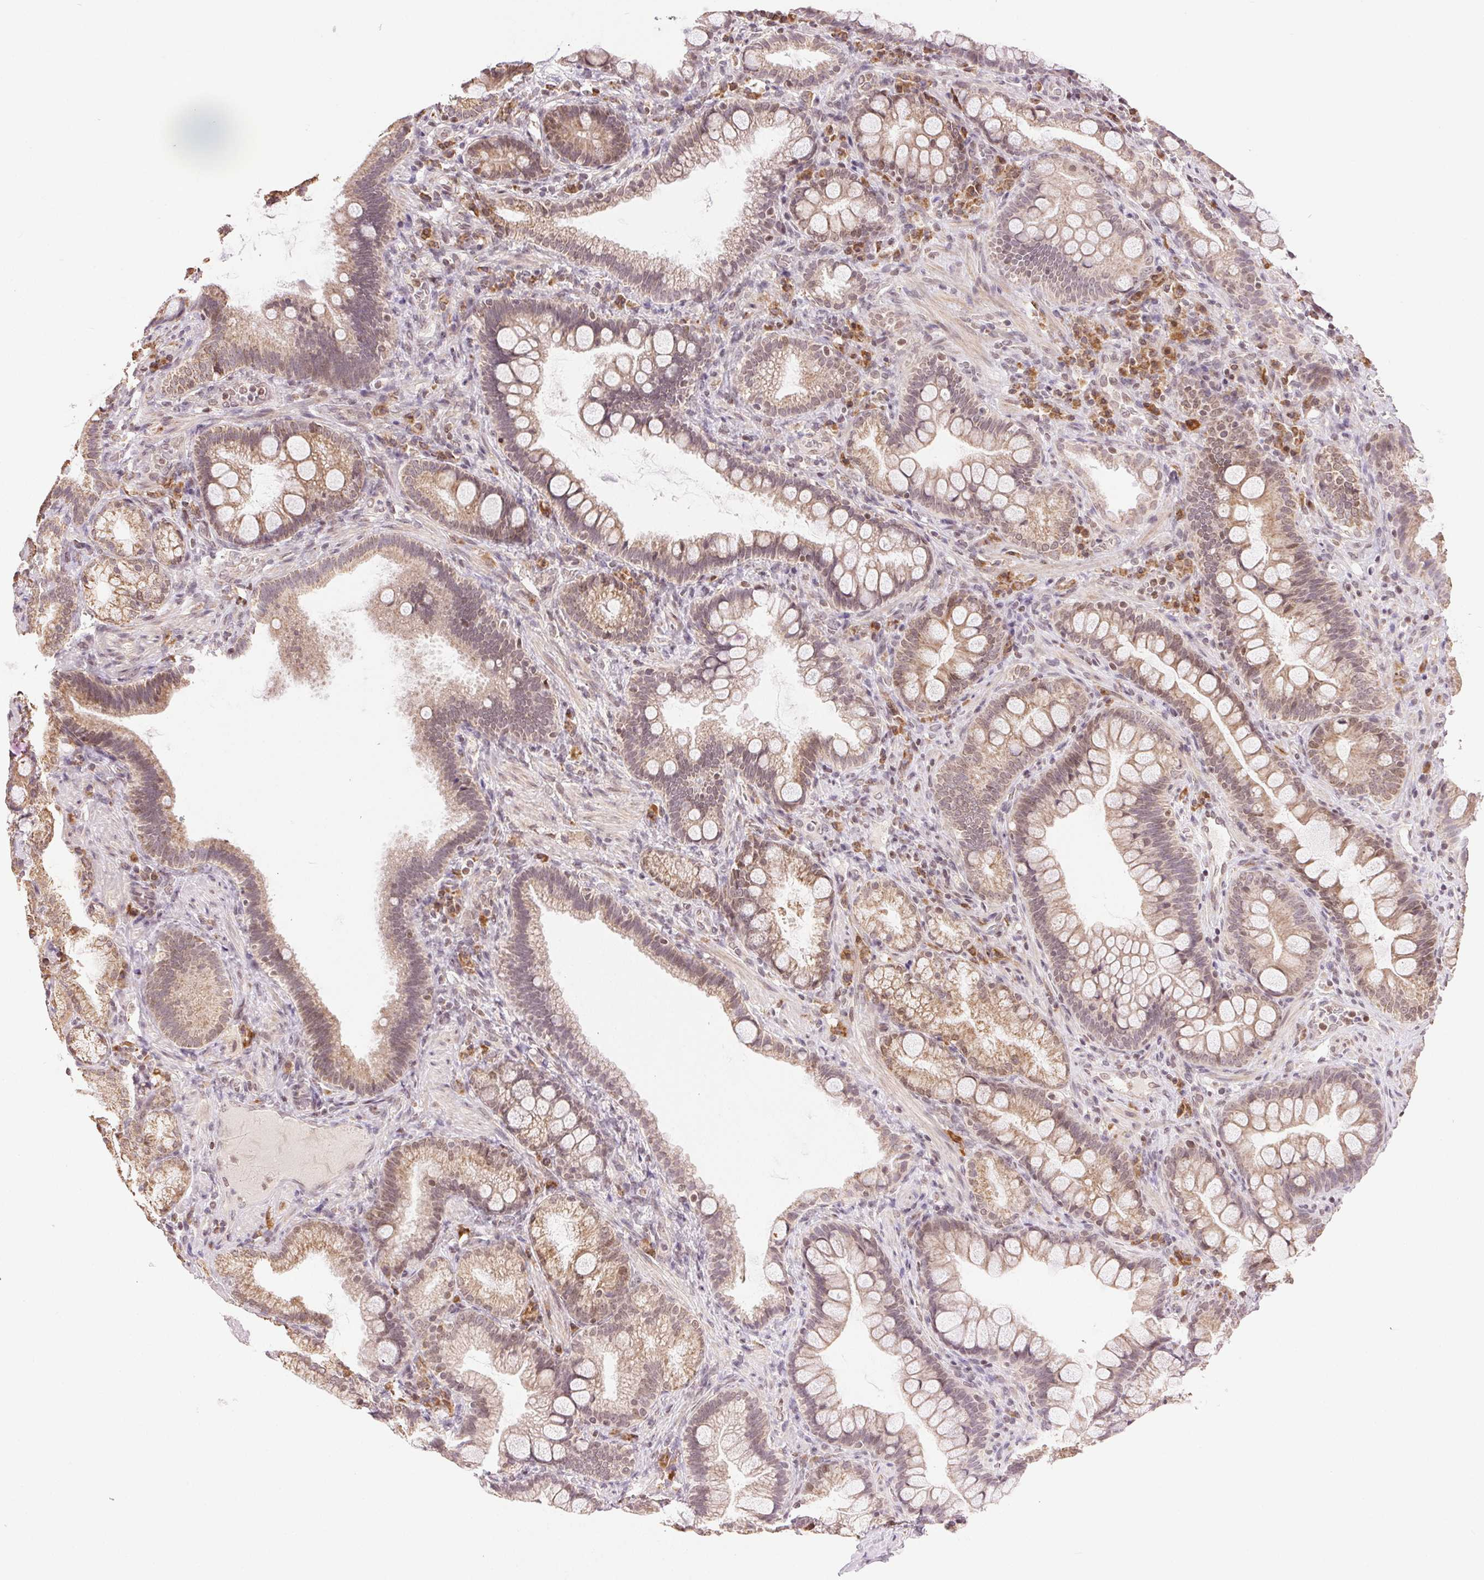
{"staining": {"intensity": "moderate", "quantity": ">75%", "location": "cytoplasmic/membranous"}, "tissue": "duodenum", "cell_type": "Glandular cells", "image_type": "normal", "snomed": [{"axis": "morphology", "description": "Normal tissue, NOS"}, {"axis": "topography", "description": "Pancreas"}, {"axis": "topography", "description": "Duodenum"}], "caption": "Human duodenum stained for a protein (brown) displays moderate cytoplasmic/membranous positive expression in about >75% of glandular cells.", "gene": "PIWIL4", "patient": {"sex": "male", "age": 59}}